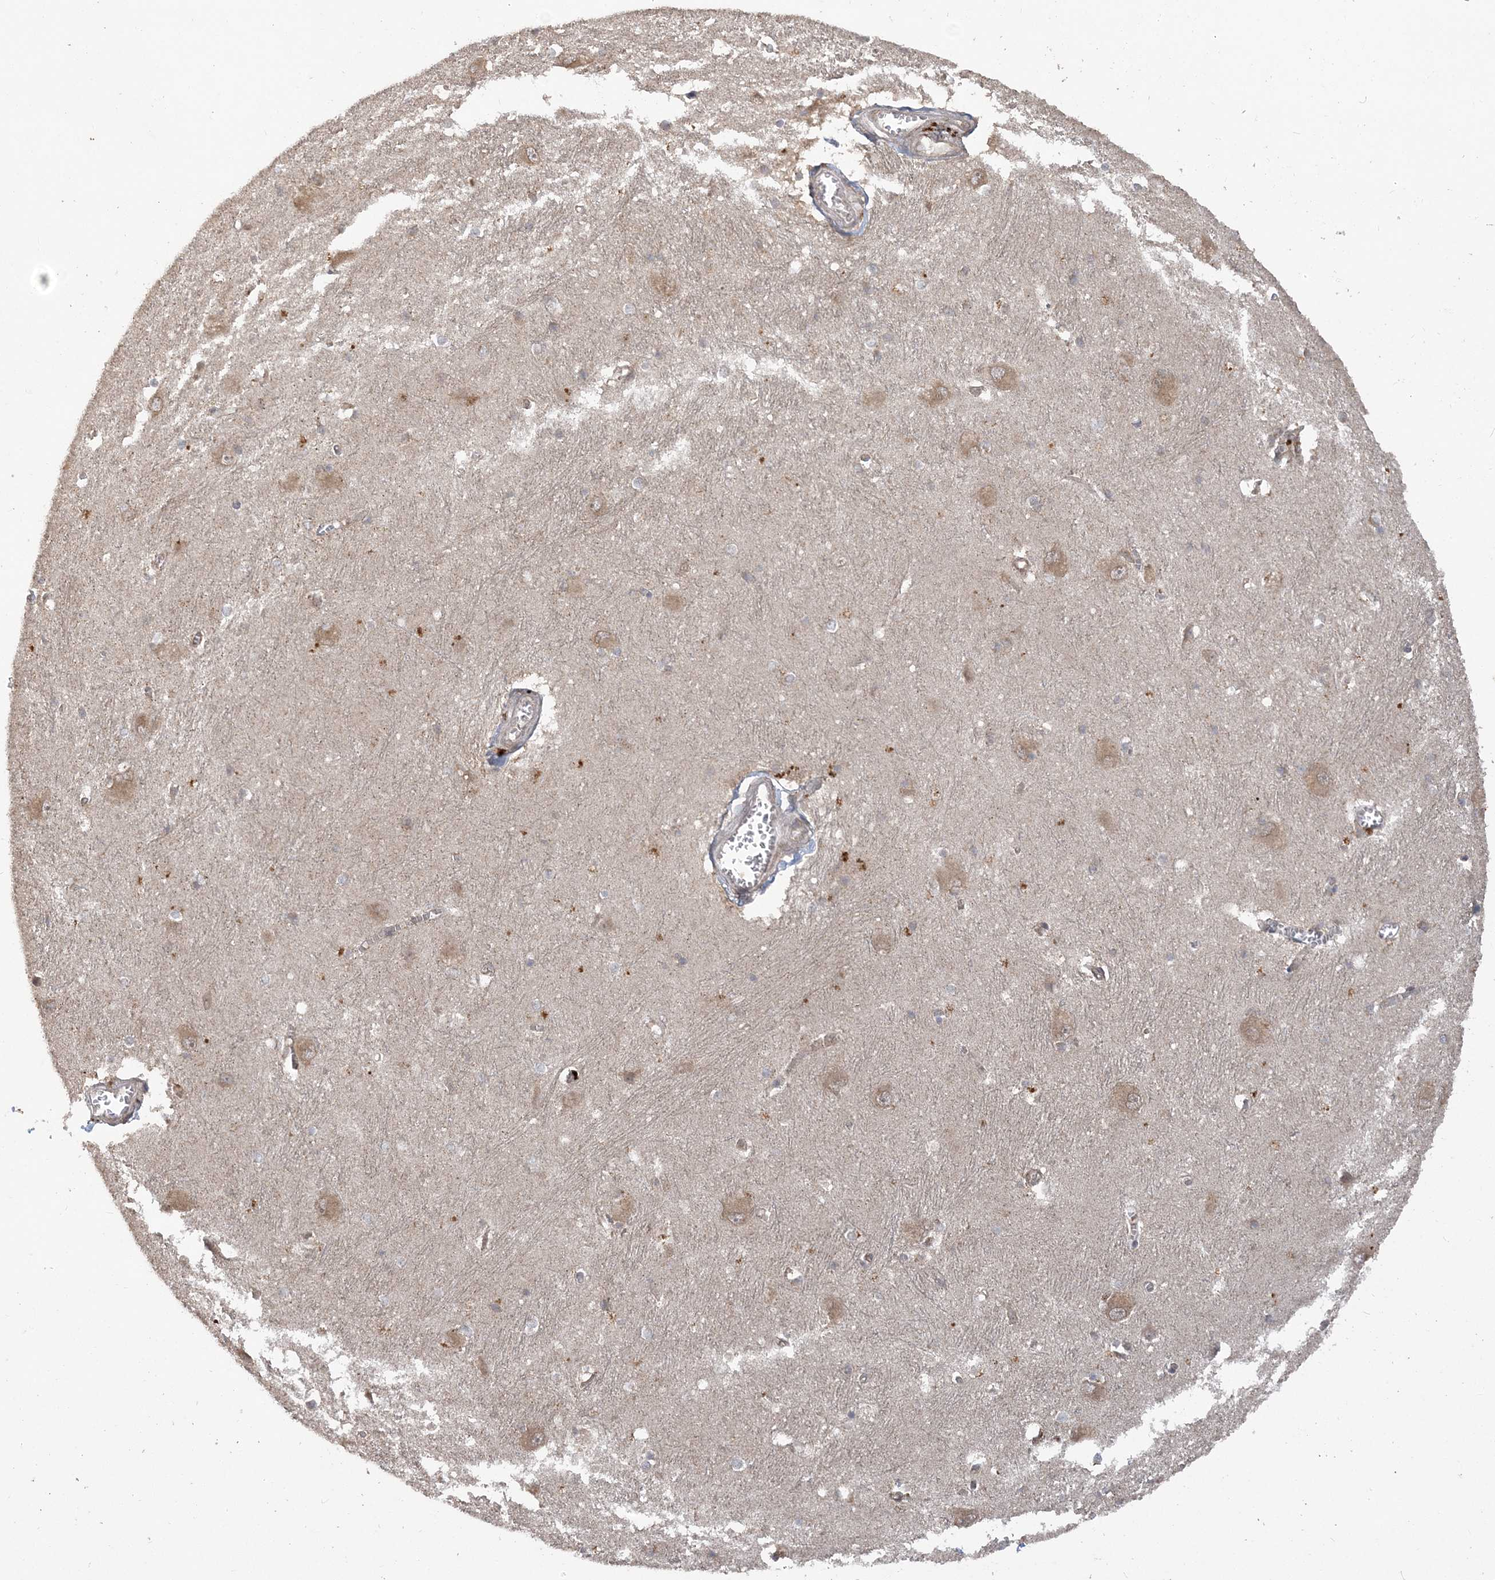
{"staining": {"intensity": "weak", "quantity": "<25%", "location": "cytoplasmic/membranous"}, "tissue": "caudate", "cell_type": "Glial cells", "image_type": "normal", "snomed": [{"axis": "morphology", "description": "Normal tissue, NOS"}, {"axis": "topography", "description": "Lateral ventricle wall"}], "caption": "Caudate was stained to show a protein in brown. There is no significant expression in glial cells. (Immunohistochemistry (ihc), brightfield microscopy, high magnification).", "gene": "HERPUD1", "patient": {"sex": "male", "age": 37}}